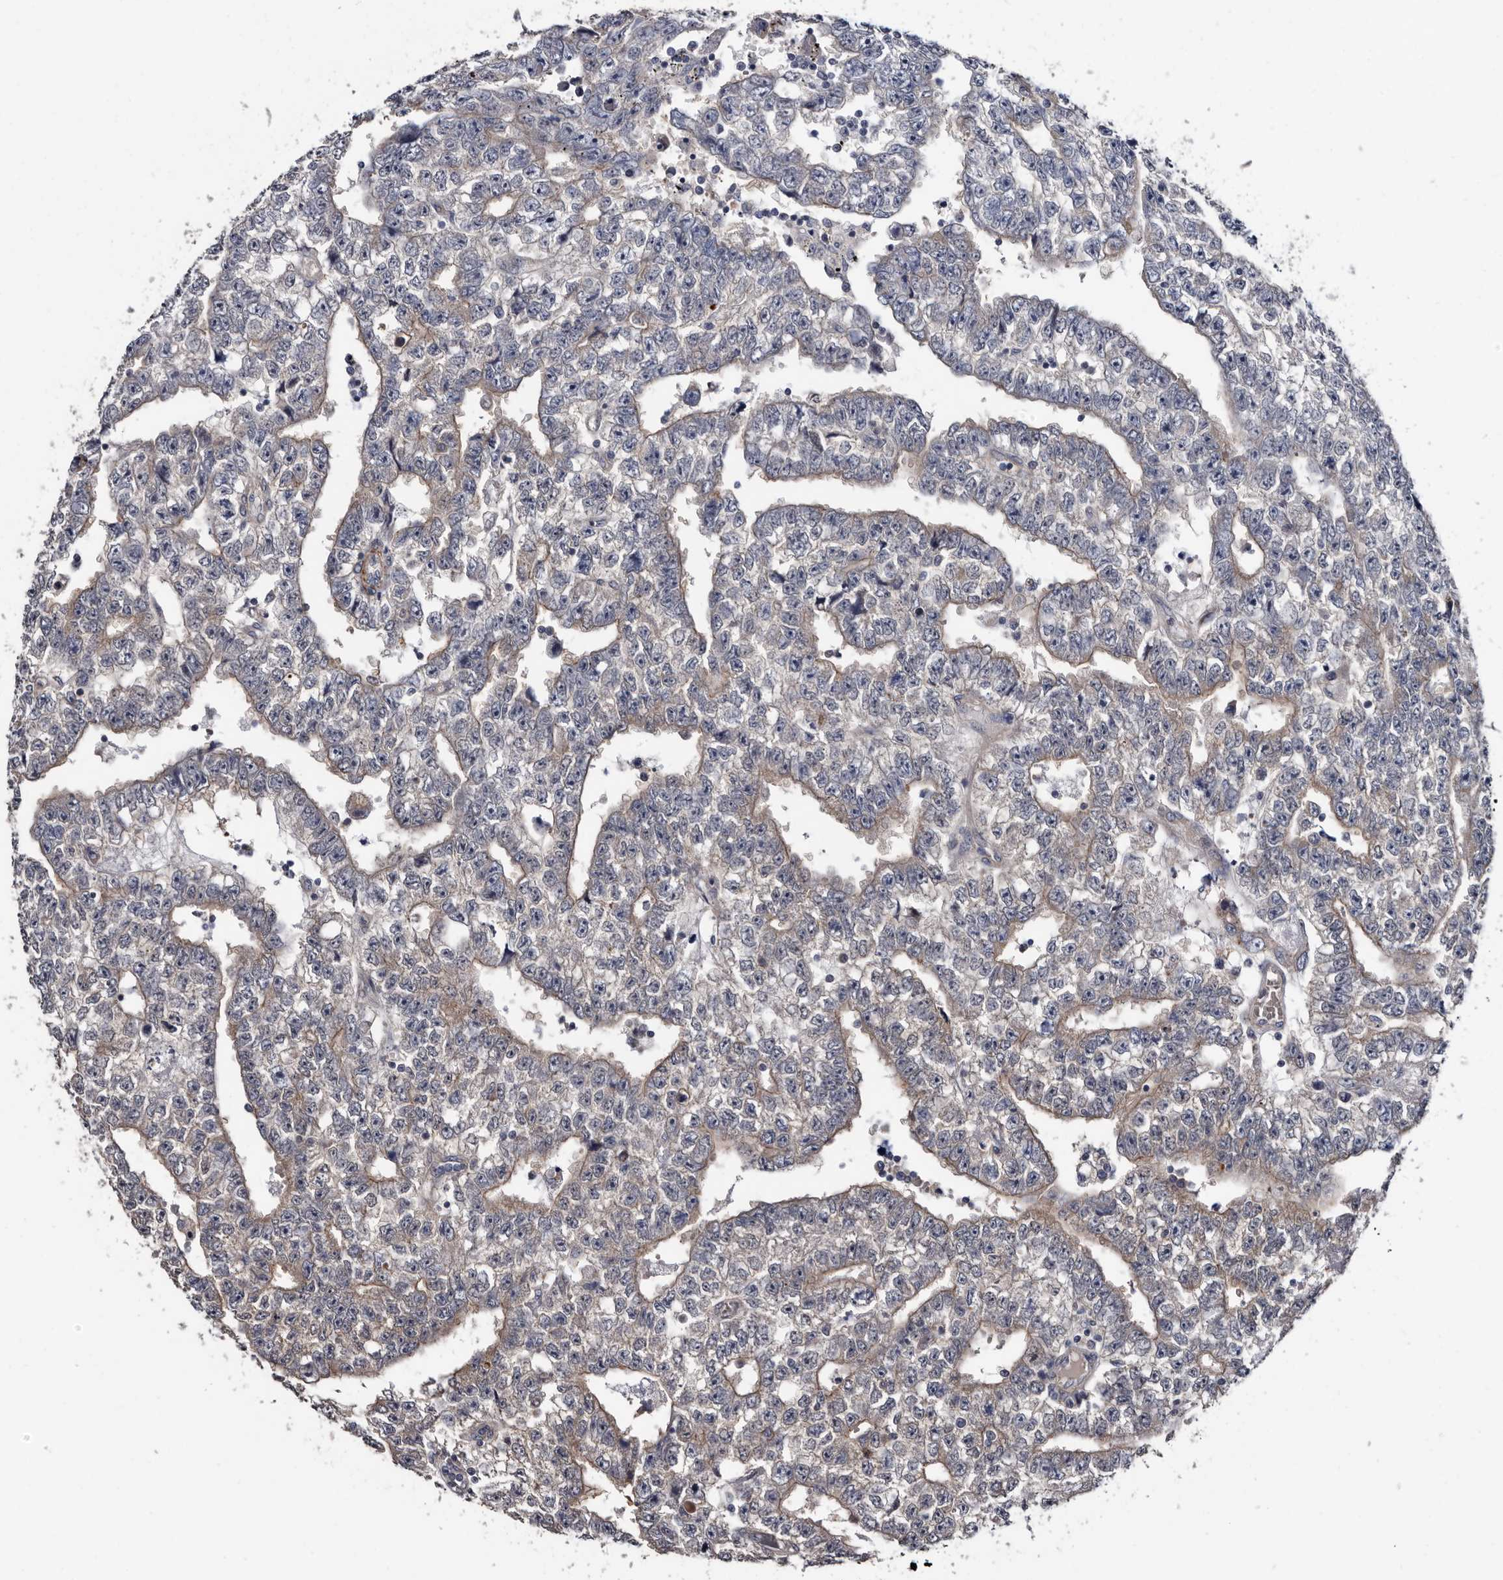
{"staining": {"intensity": "negative", "quantity": "none", "location": "none"}, "tissue": "testis cancer", "cell_type": "Tumor cells", "image_type": "cancer", "snomed": [{"axis": "morphology", "description": "Carcinoma, Embryonal, NOS"}, {"axis": "topography", "description": "Testis"}], "caption": "A histopathology image of human testis cancer is negative for staining in tumor cells. (DAB (3,3'-diaminobenzidine) immunohistochemistry visualized using brightfield microscopy, high magnification).", "gene": "IARS1", "patient": {"sex": "male", "age": 25}}